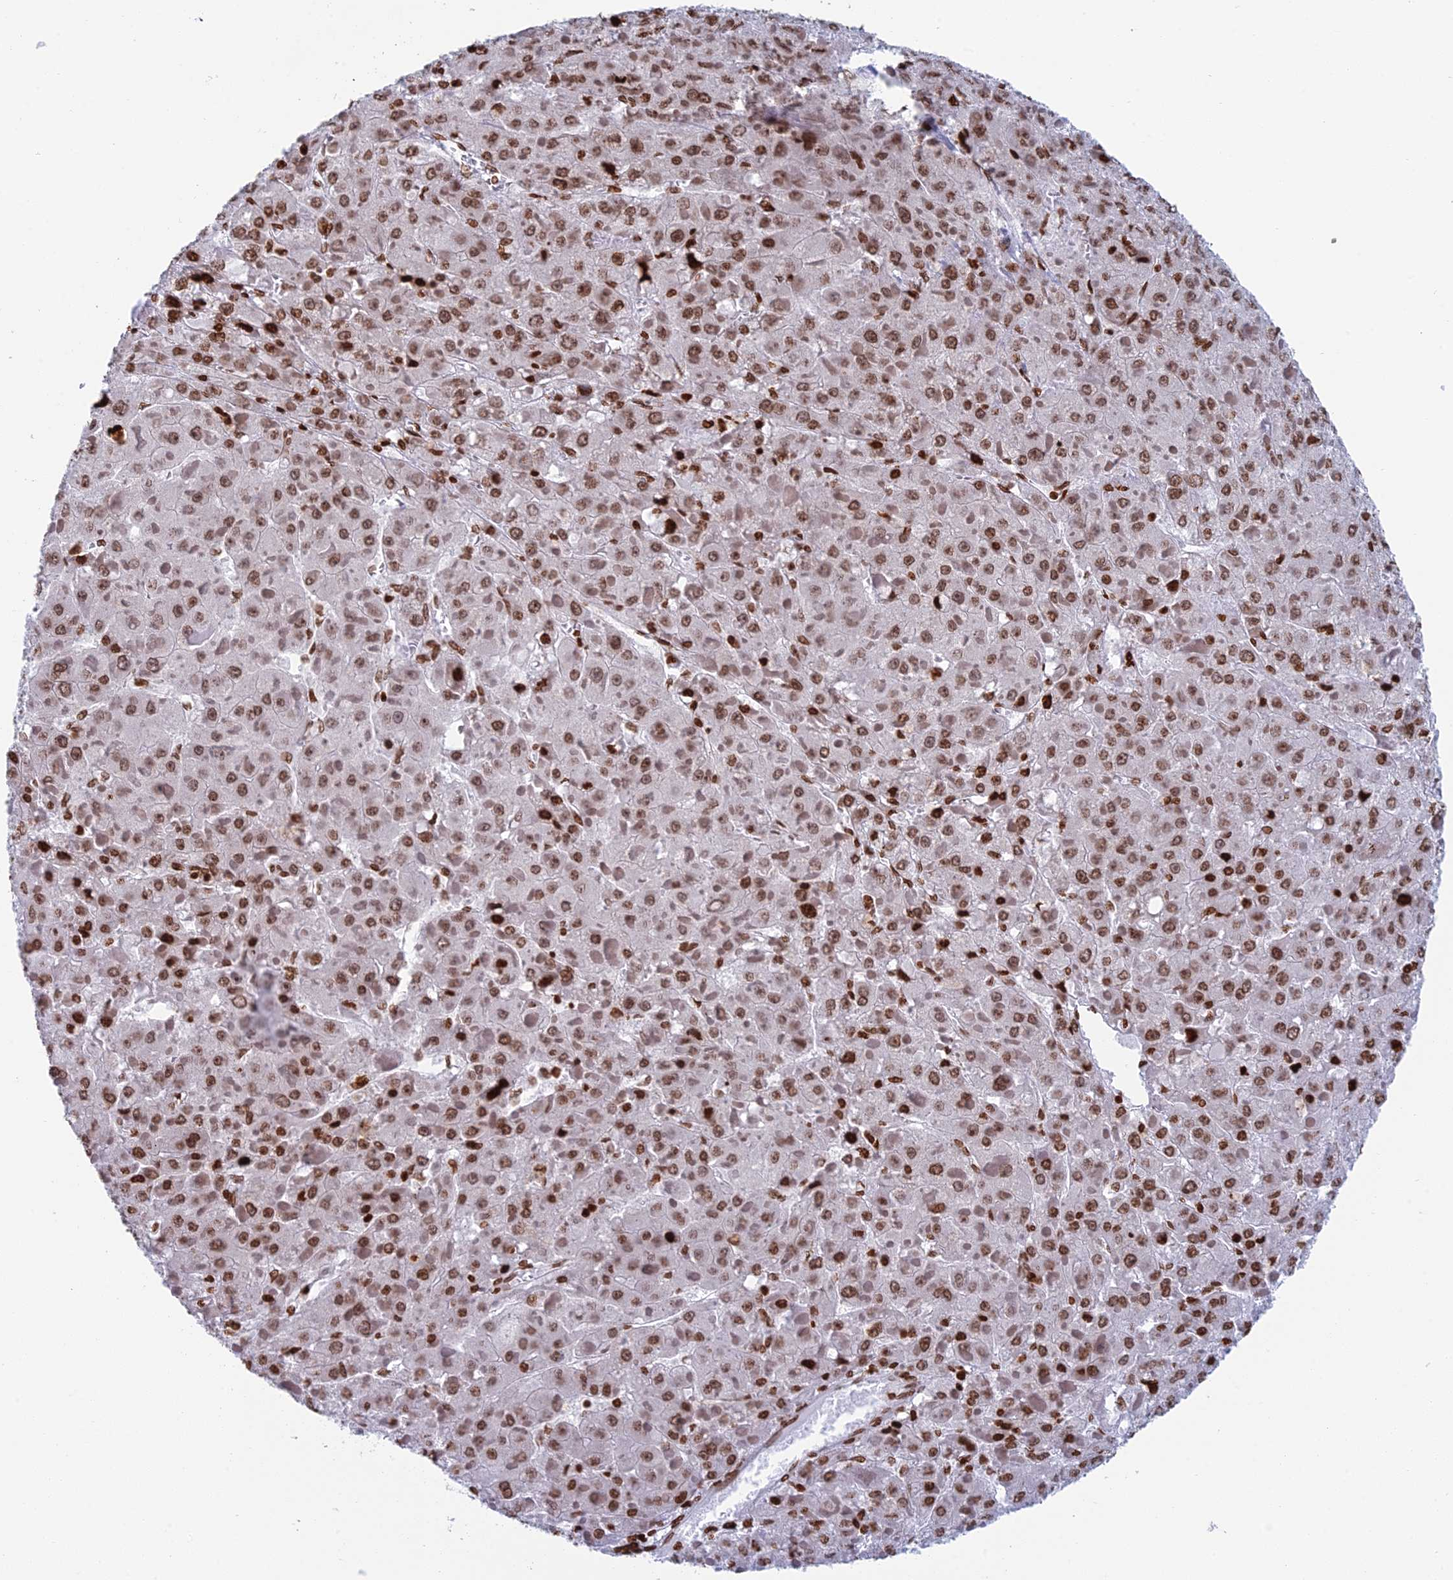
{"staining": {"intensity": "moderate", "quantity": ">75%", "location": "nuclear"}, "tissue": "liver cancer", "cell_type": "Tumor cells", "image_type": "cancer", "snomed": [{"axis": "morphology", "description": "Carcinoma, Hepatocellular, NOS"}, {"axis": "topography", "description": "Liver"}], "caption": "Moderate nuclear expression for a protein is identified in approximately >75% of tumor cells of liver hepatocellular carcinoma using IHC.", "gene": "RPAP1", "patient": {"sex": "female", "age": 73}}